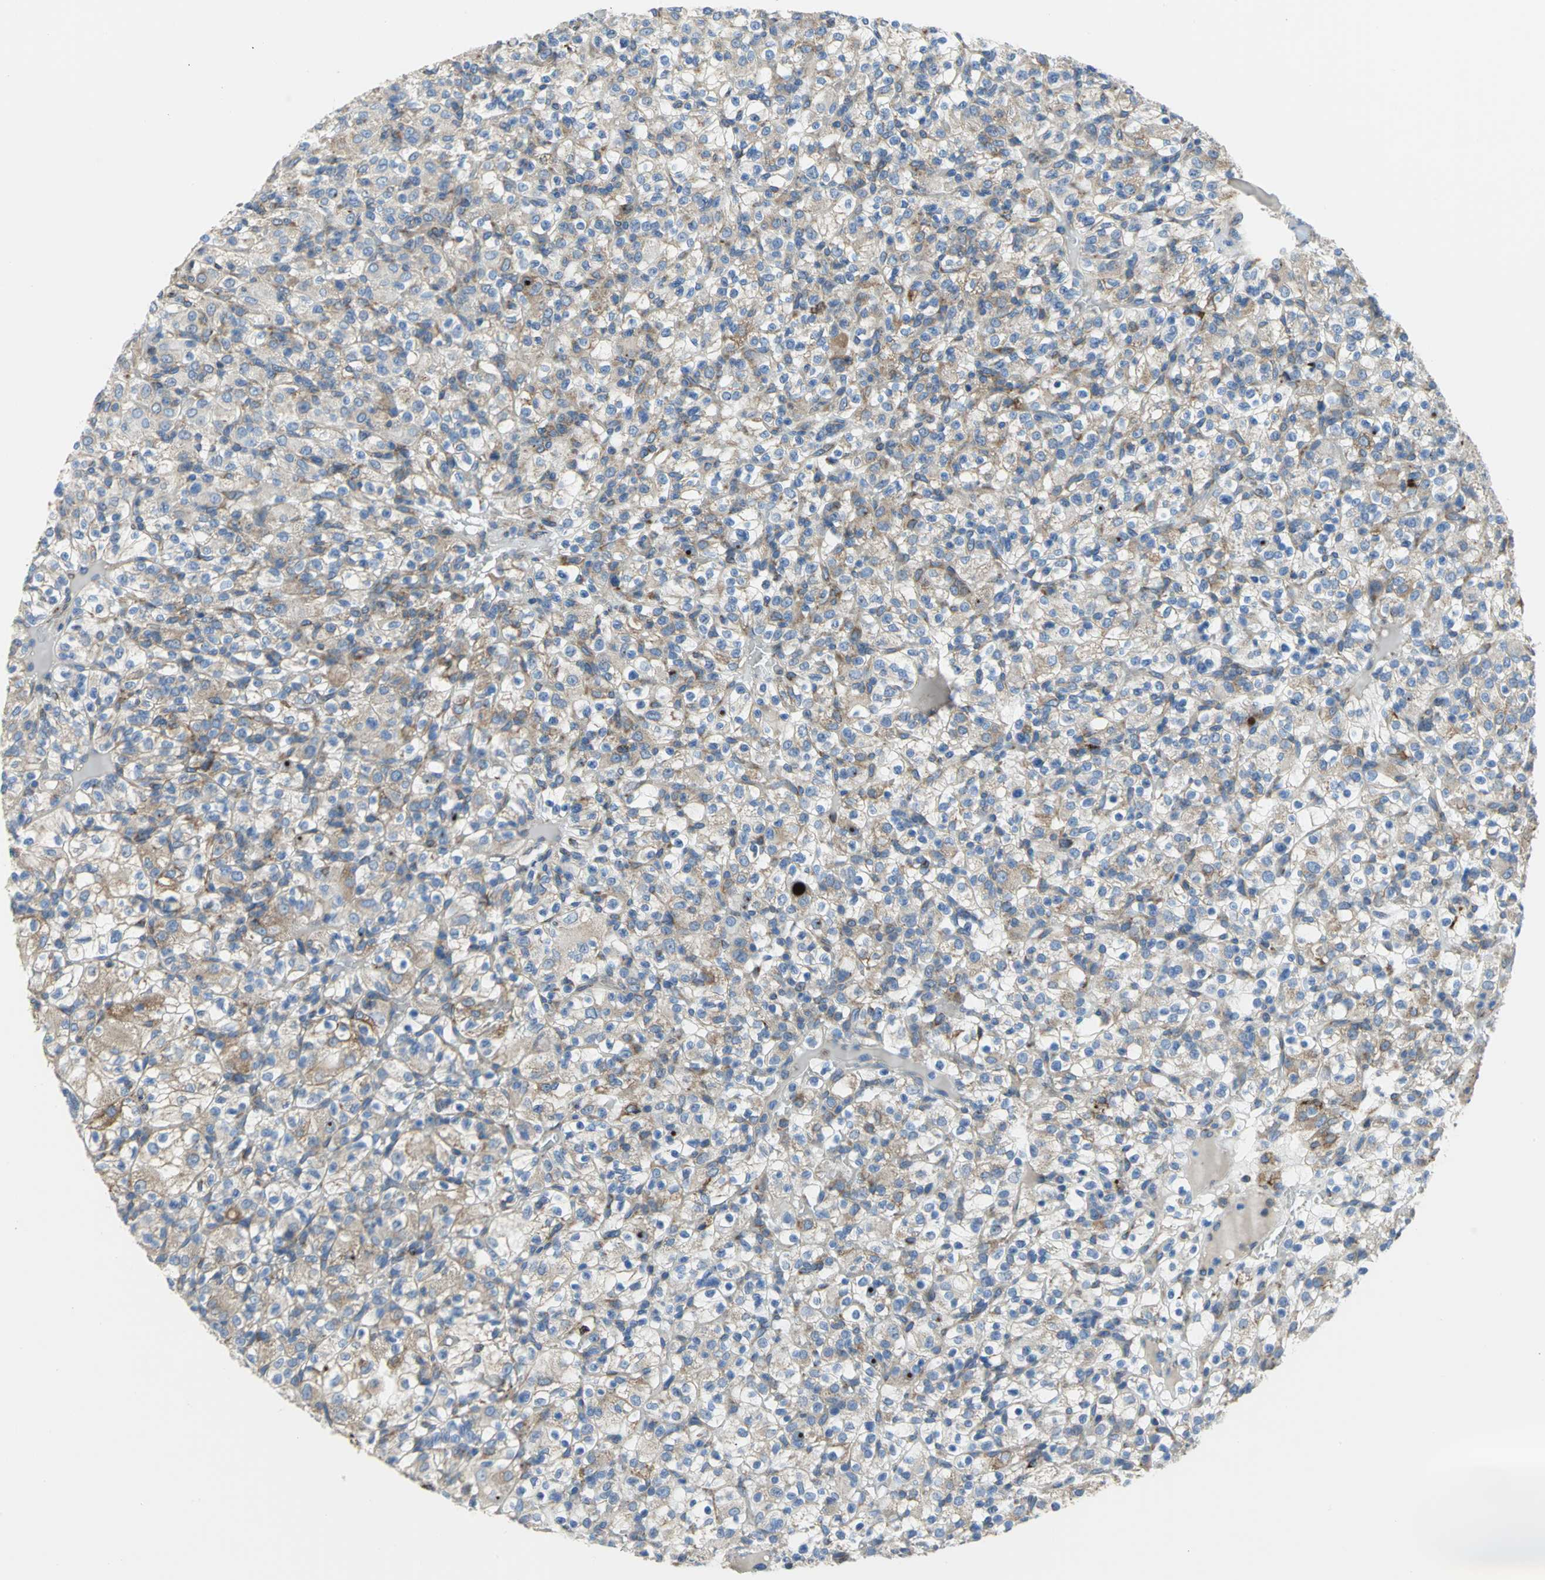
{"staining": {"intensity": "moderate", "quantity": ">75%", "location": "cytoplasmic/membranous"}, "tissue": "renal cancer", "cell_type": "Tumor cells", "image_type": "cancer", "snomed": [{"axis": "morphology", "description": "Normal tissue, NOS"}, {"axis": "morphology", "description": "Adenocarcinoma, NOS"}, {"axis": "topography", "description": "Kidney"}], "caption": "An image of human adenocarcinoma (renal) stained for a protein shows moderate cytoplasmic/membranous brown staining in tumor cells.", "gene": "TULP4", "patient": {"sex": "female", "age": 72}}